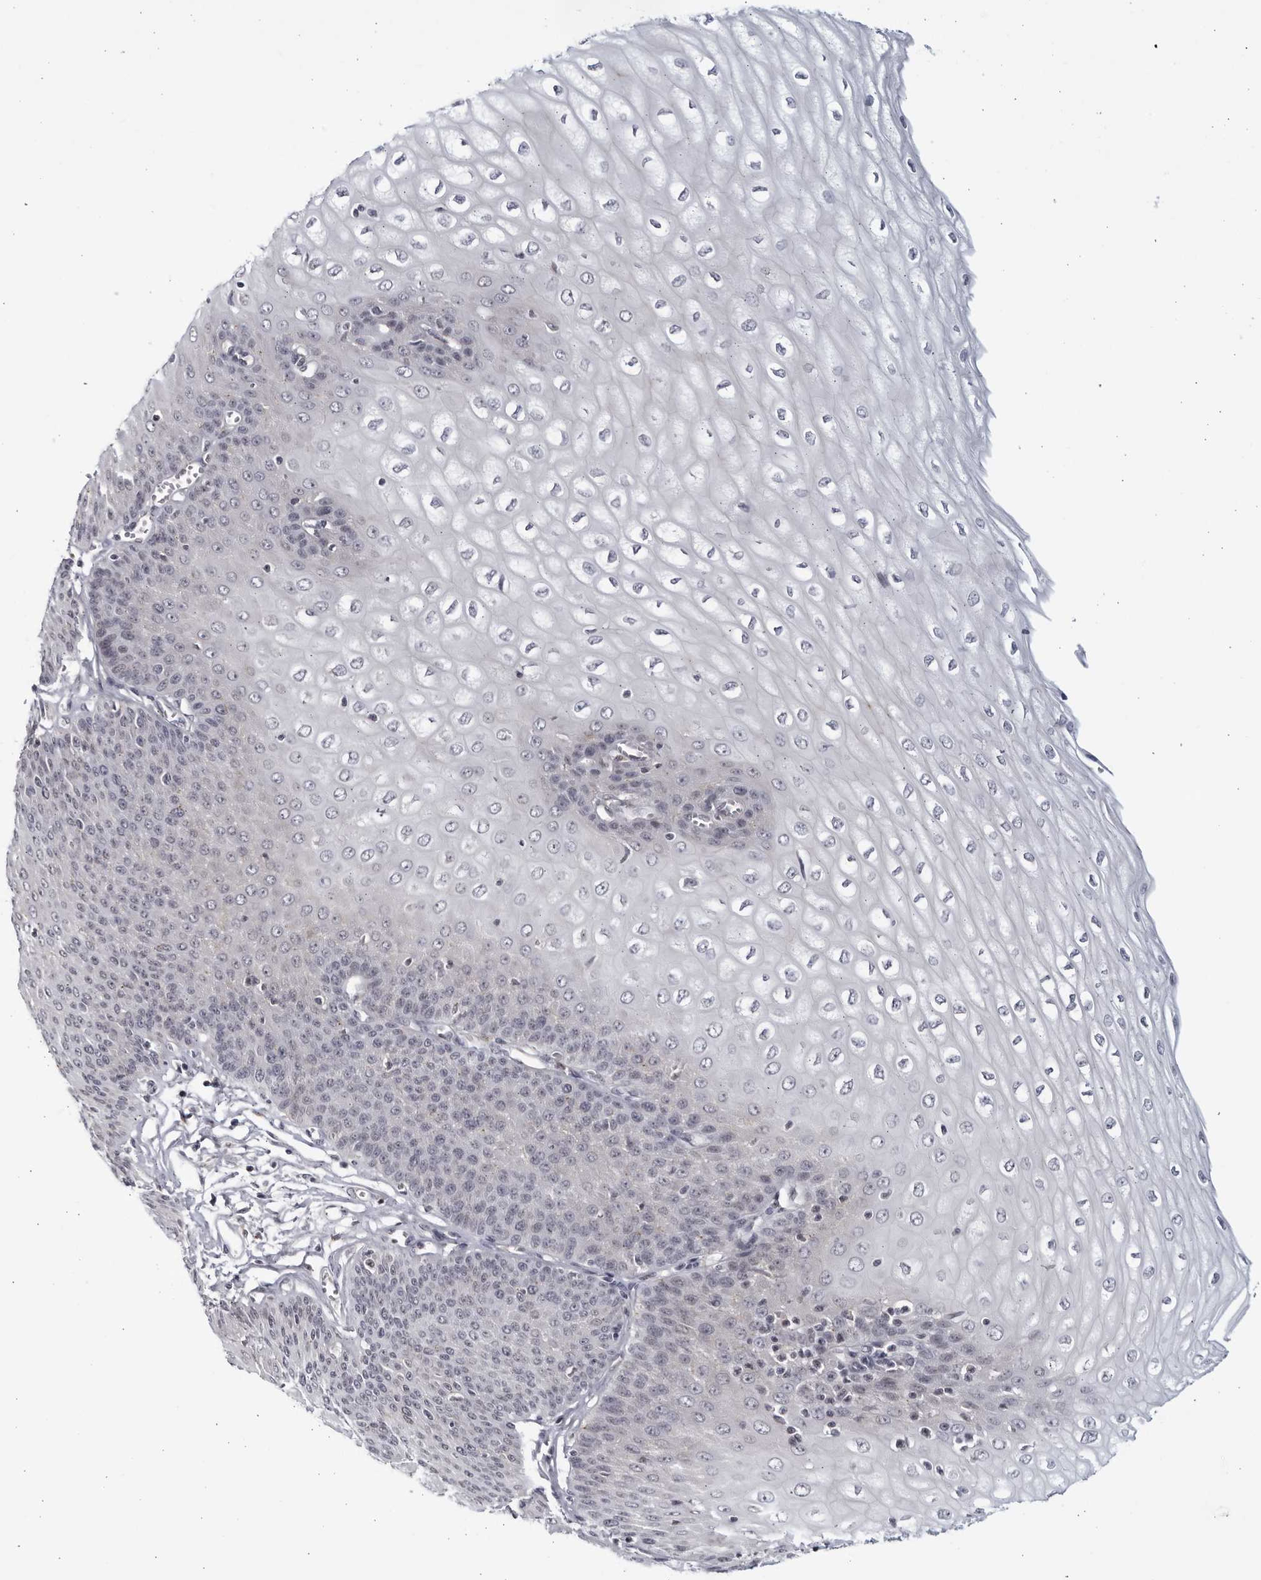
{"staining": {"intensity": "negative", "quantity": "none", "location": "none"}, "tissue": "esophagus", "cell_type": "Squamous epithelial cells", "image_type": "normal", "snomed": [{"axis": "morphology", "description": "Normal tissue, NOS"}, {"axis": "topography", "description": "Esophagus"}], "caption": "An IHC histopathology image of benign esophagus is shown. There is no staining in squamous epithelial cells of esophagus.", "gene": "STRADB", "patient": {"sex": "male", "age": 60}}